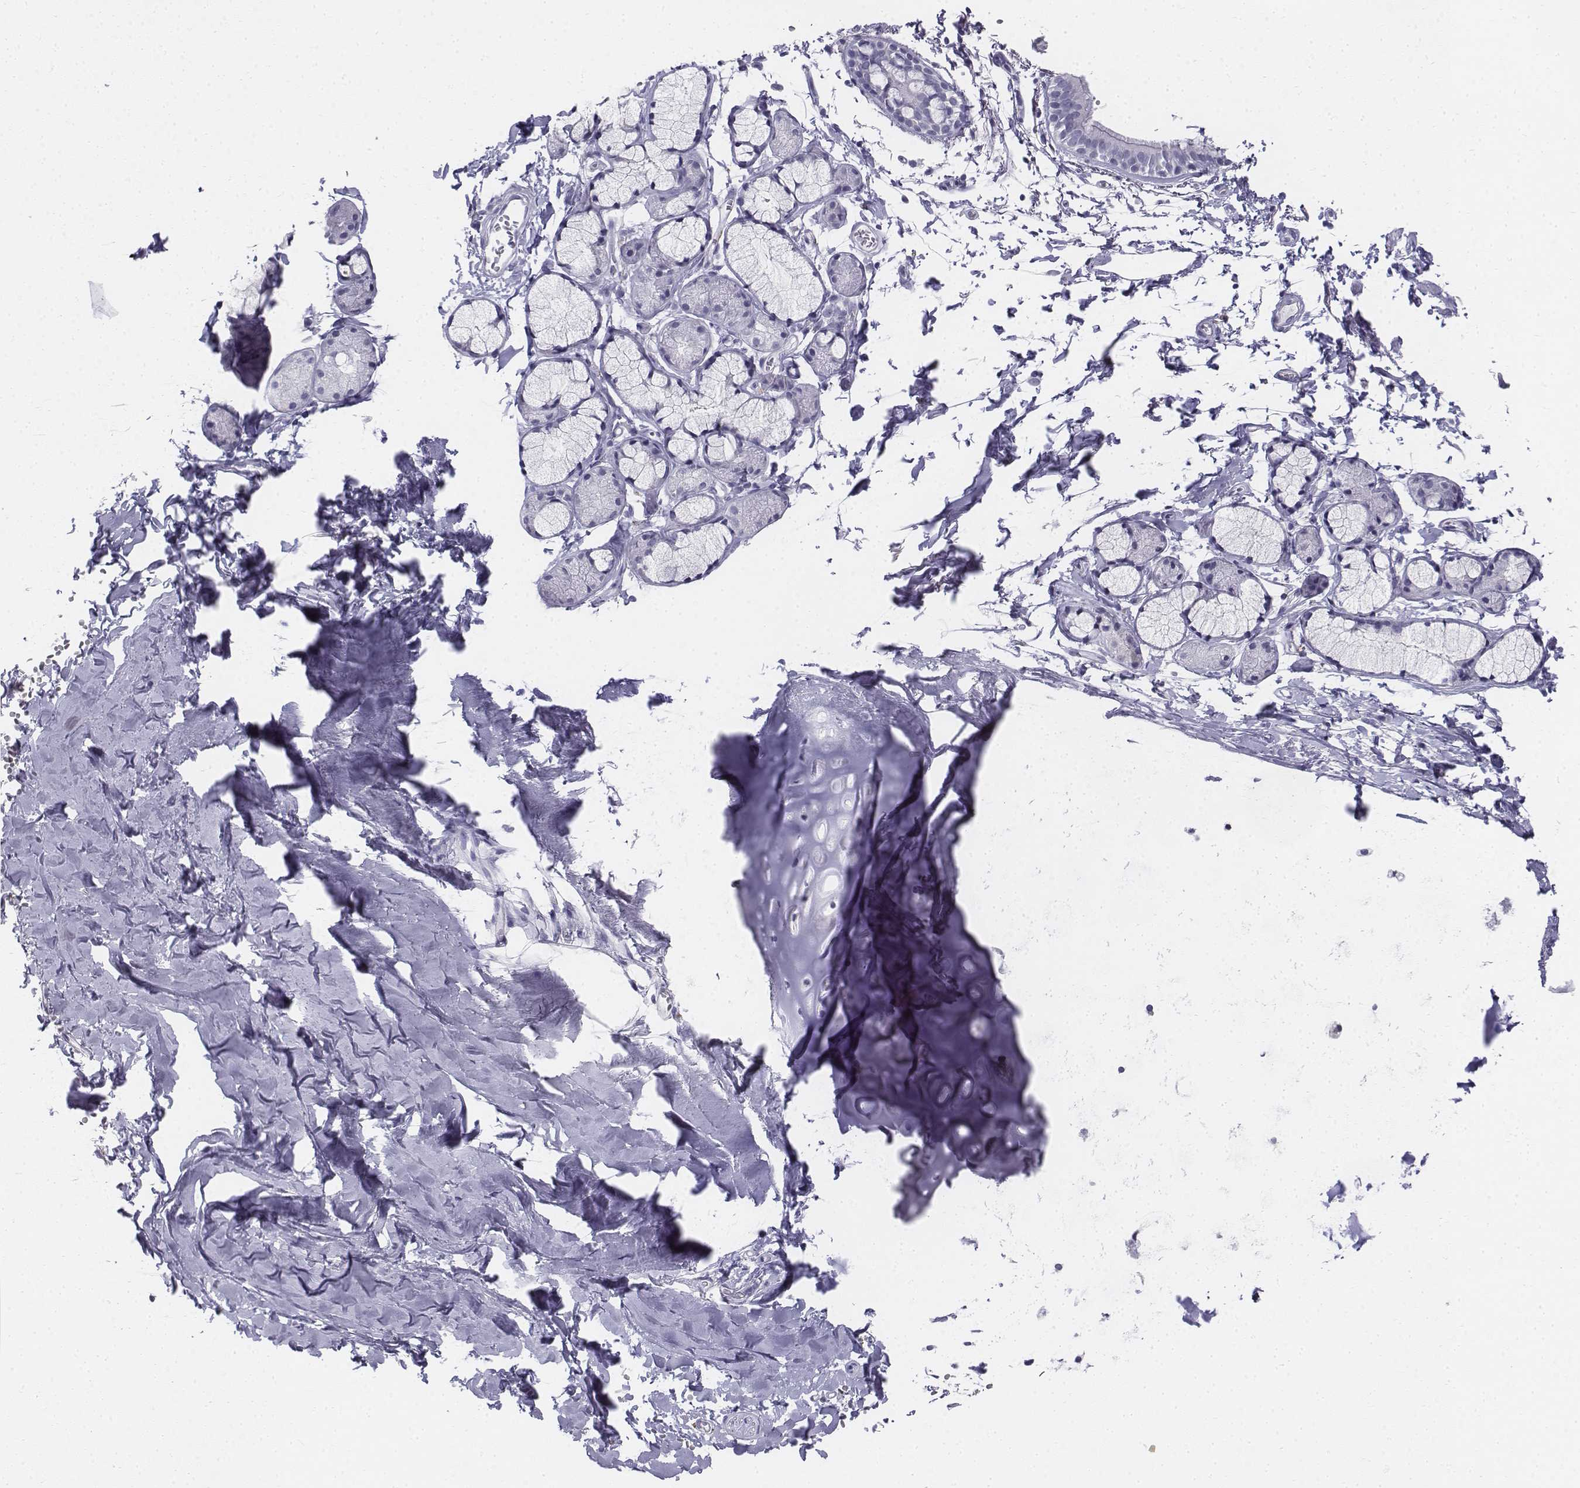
{"staining": {"intensity": "negative", "quantity": "none", "location": "none"}, "tissue": "bronchus", "cell_type": "Respiratory epithelial cells", "image_type": "normal", "snomed": [{"axis": "morphology", "description": "Normal tissue, NOS"}, {"axis": "topography", "description": "Cartilage tissue"}, {"axis": "topography", "description": "Bronchus"}, {"axis": "topography", "description": "Peripheral nerve tissue"}], "caption": "An immunohistochemistry photomicrograph of normal bronchus is shown. There is no staining in respiratory epithelial cells of bronchus.", "gene": "TH", "patient": {"sex": "female", "age": 59}}